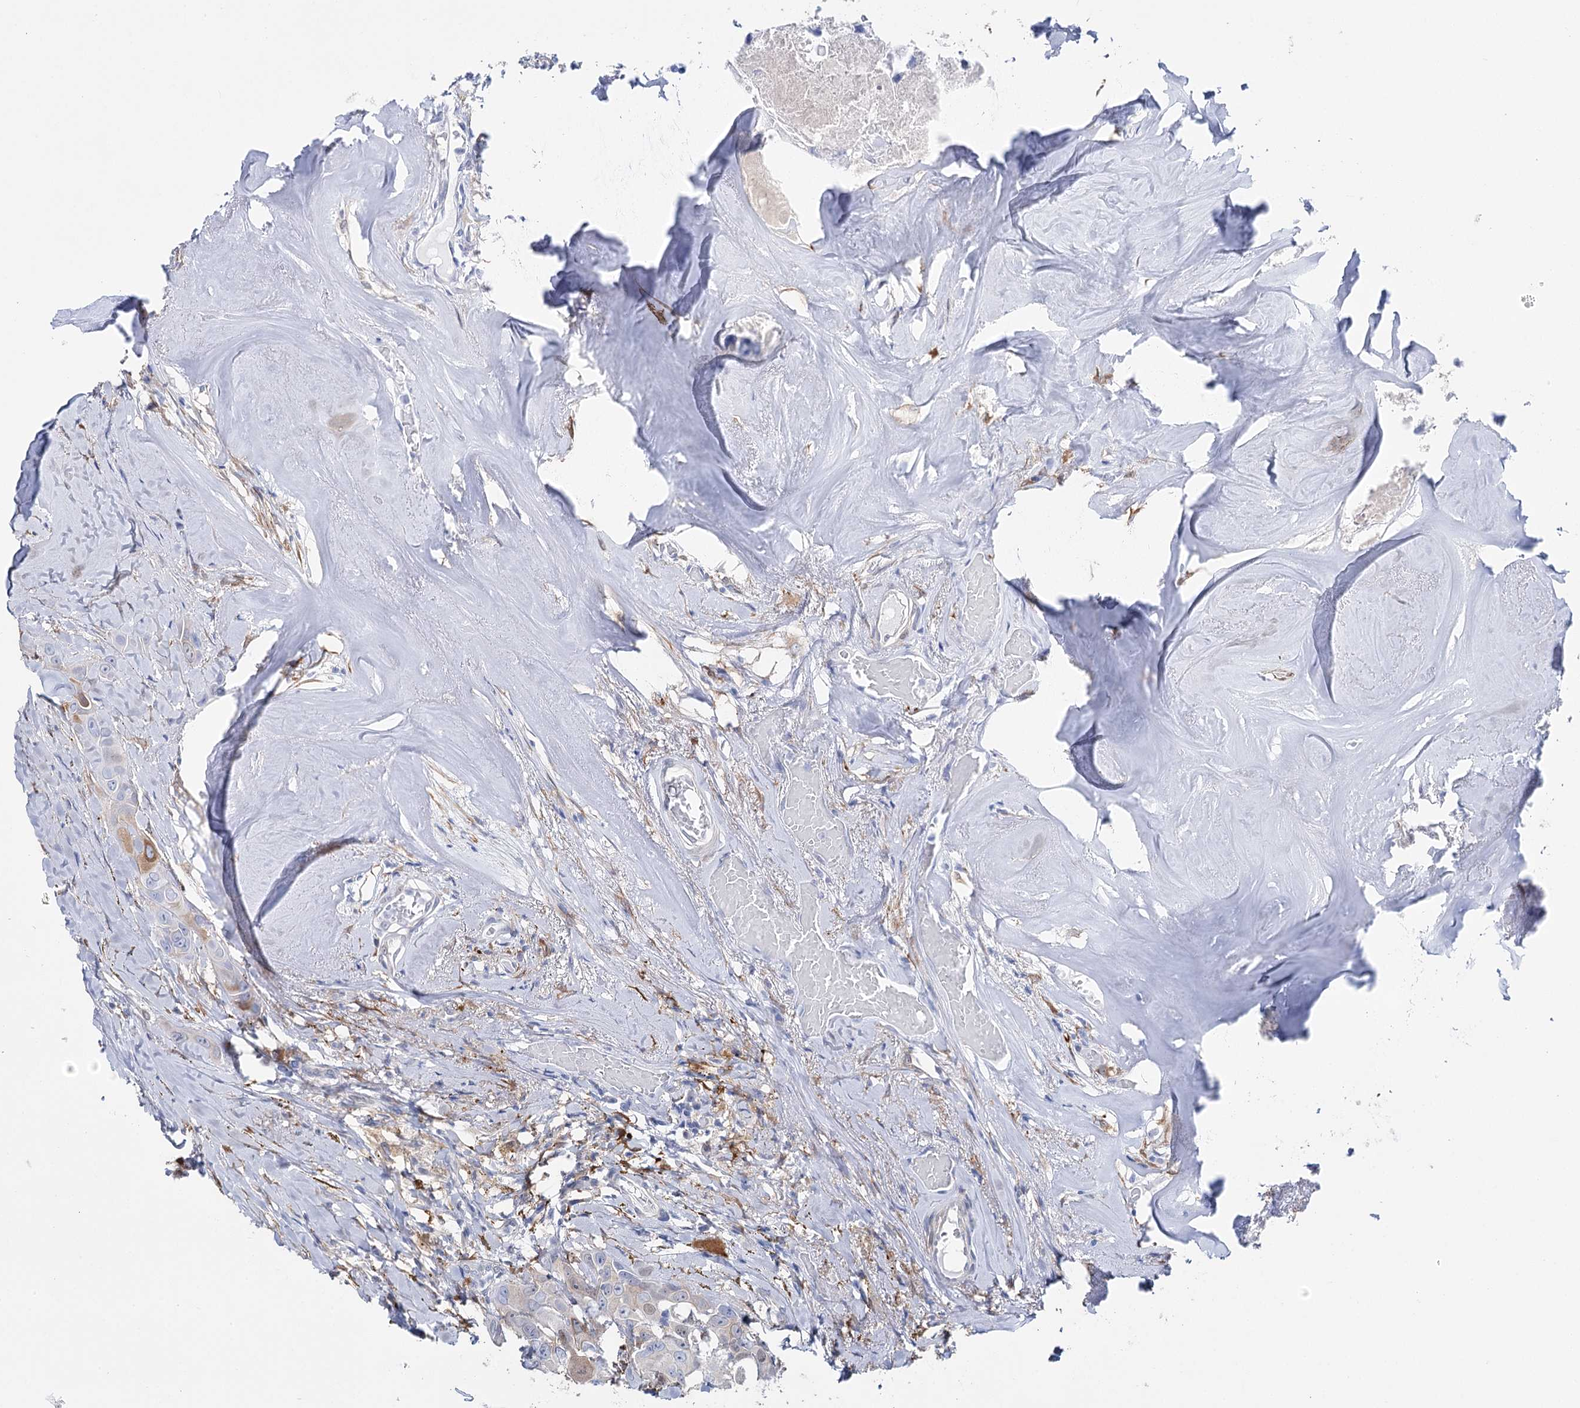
{"staining": {"intensity": "strong", "quantity": "25%-75%", "location": "cytoplasmic/membranous,nuclear"}, "tissue": "head and neck cancer", "cell_type": "Tumor cells", "image_type": "cancer", "snomed": [{"axis": "morphology", "description": "Adenocarcinoma, NOS"}, {"axis": "morphology", "description": "Adenocarcinoma, metastatic, NOS"}, {"axis": "topography", "description": "Head-Neck"}], "caption": "An image of head and neck cancer stained for a protein reveals strong cytoplasmic/membranous and nuclear brown staining in tumor cells. The staining is performed using DAB (3,3'-diaminobenzidine) brown chromogen to label protein expression. The nuclei are counter-stained blue using hematoxylin.", "gene": "UGDH", "patient": {"sex": "male", "age": 75}}